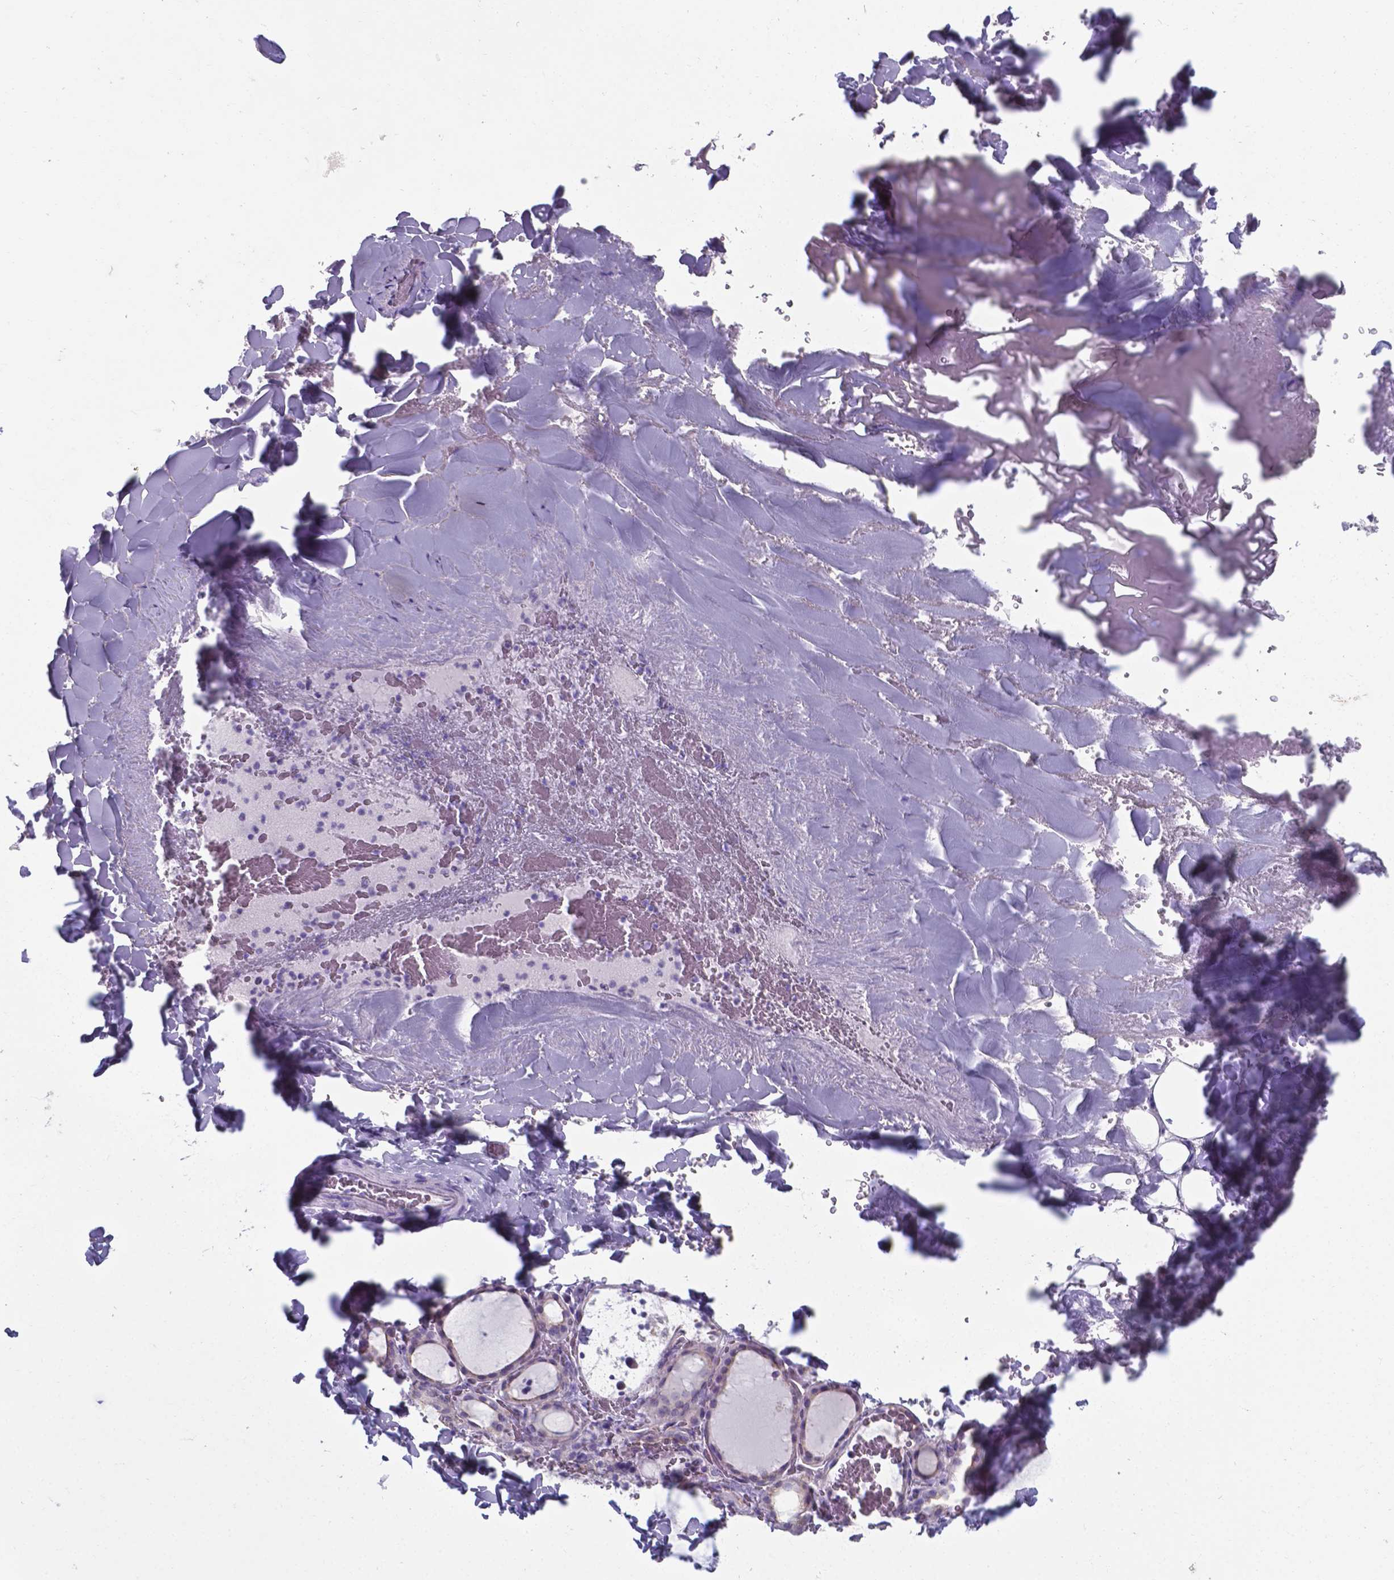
{"staining": {"intensity": "weak", "quantity": ">75%", "location": "cytoplasmic/membranous"}, "tissue": "thyroid gland", "cell_type": "Glandular cells", "image_type": "normal", "snomed": [{"axis": "morphology", "description": "Normal tissue, NOS"}, {"axis": "topography", "description": "Thyroid gland"}], "caption": "The immunohistochemical stain highlights weak cytoplasmic/membranous staining in glandular cells of benign thyroid gland.", "gene": "AP5B1", "patient": {"sex": "female", "age": 22}}